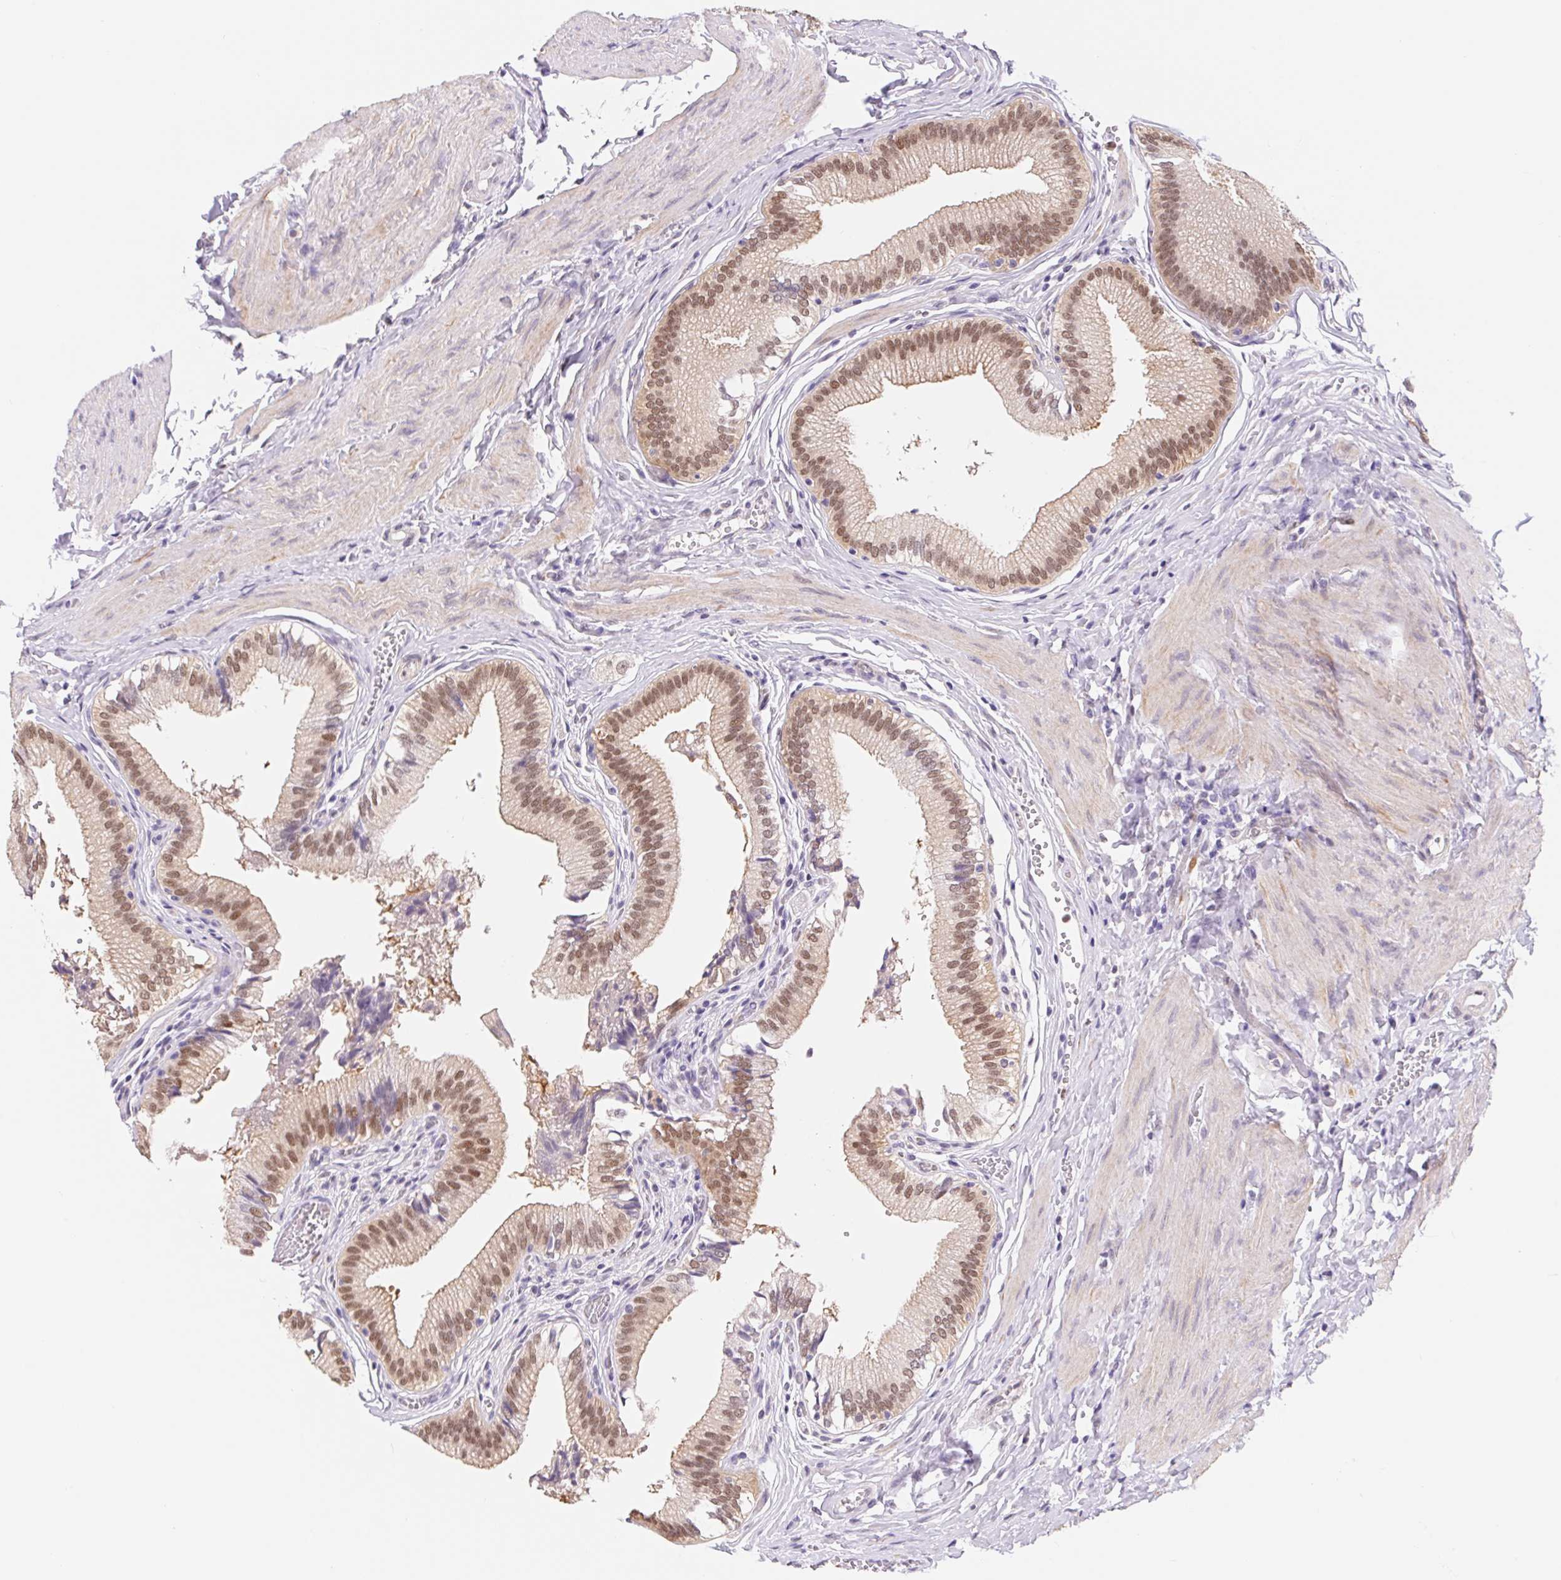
{"staining": {"intensity": "moderate", "quantity": ">75%", "location": "nuclear"}, "tissue": "gallbladder", "cell_type": "Glandular cells", "image_type": "normal", "snomed": [{"axis": "morphology", "description": "Normal tissue, NOS"}, {"axis": "topography", "description": "Gallbladder"}, {"axis": "topography", "description": "Peripheral nerve tissue"}], "caption": "Protein positivity by immunohistochemistry shows moderate nuclear staining in approximately >75% of glandular cells in normal gallbladder.", "gene": "L3MBTL4", "patient": {"sex": "male", "age": 17}}